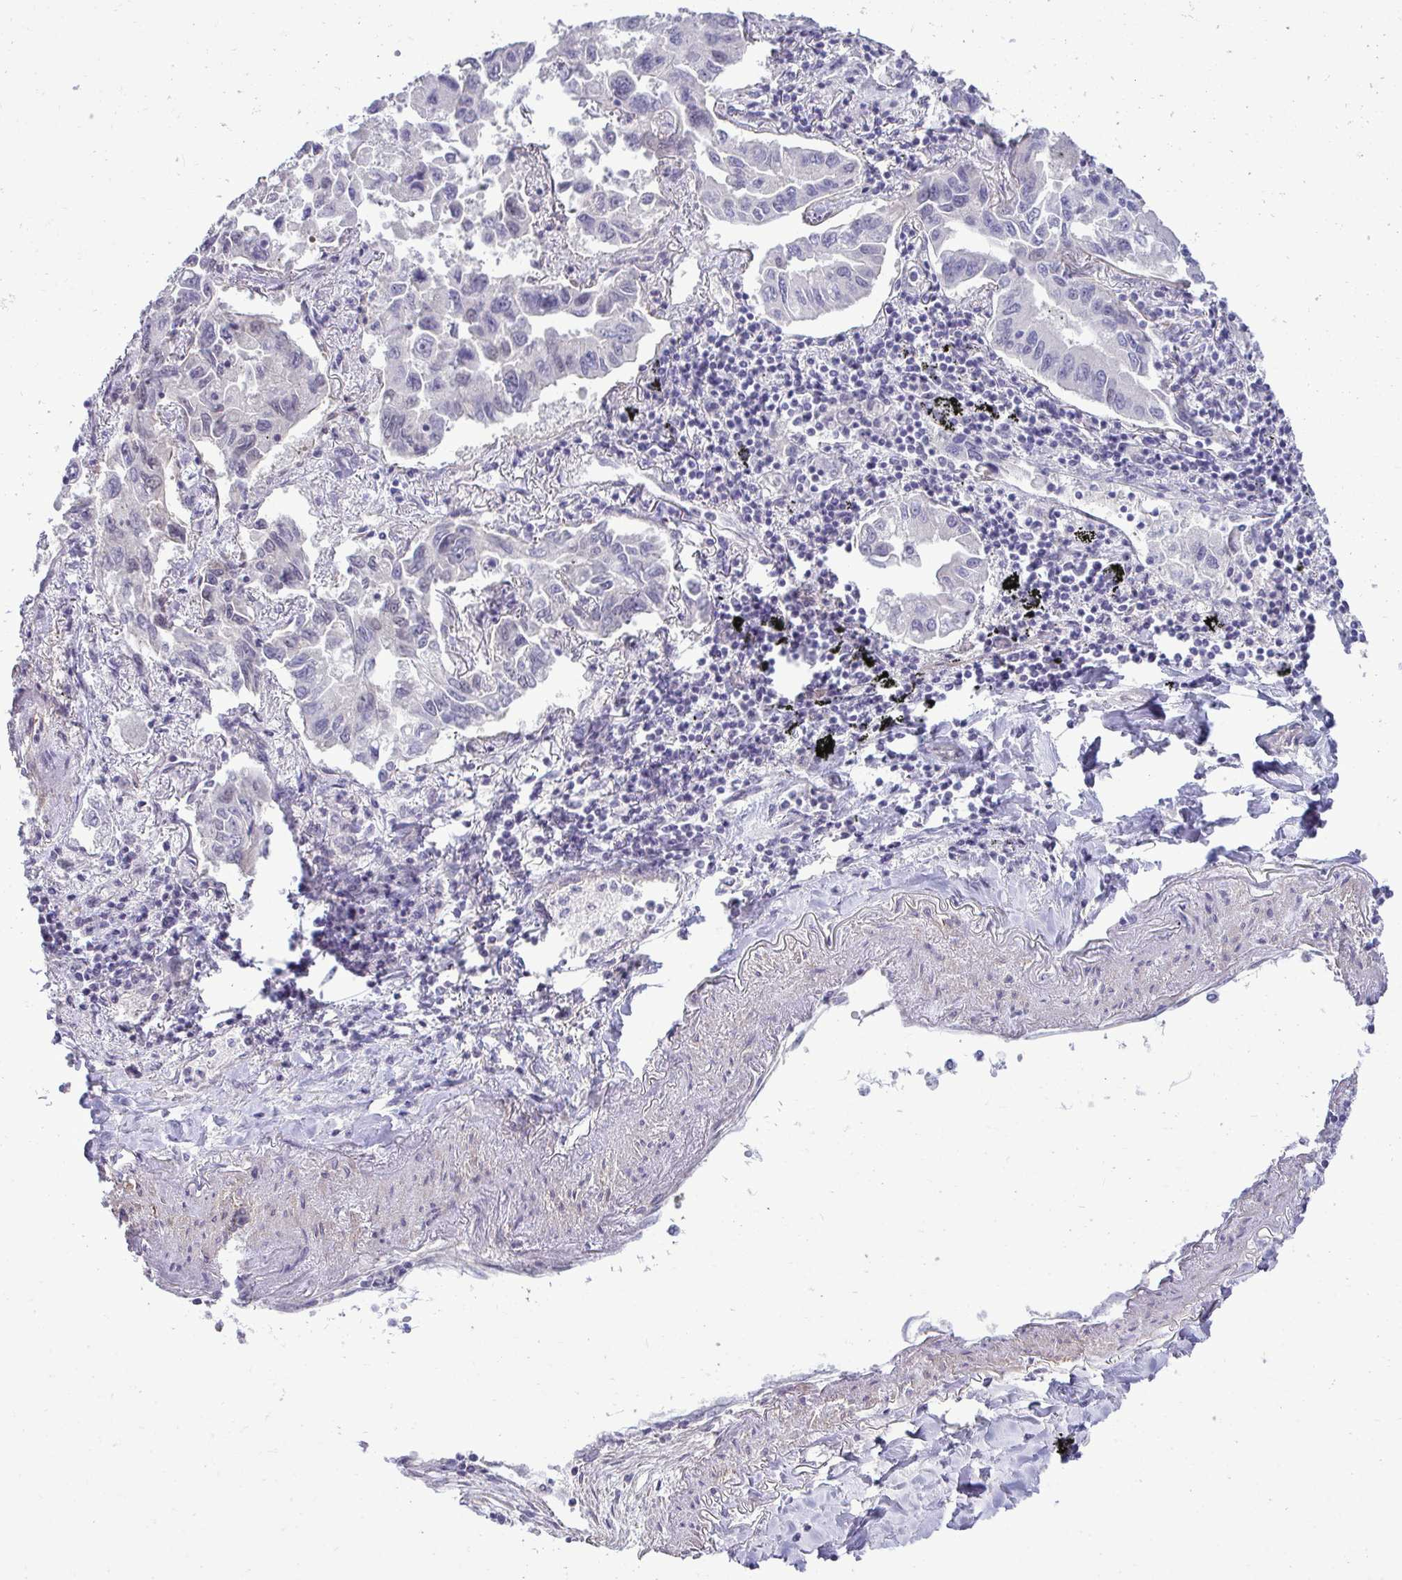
{"staining": {"intensity": "negative", "quantity": "none", "location": "none"}, "tissue": "lung cancer", "cell_type": "Tumor cells", "image_type": "cancer", "snomed": [{"axis": "morphology", "description": "Adenocarcinoma, NOS"}, {"axis": "topography", "description": "Lung"}], "caption": "High magnification brightfield microscopy of adenocarcinoma (lung) stained with DAB (brown) and counterstained with hematoxylin (blue): tumor cells show no significant staining.", "gene": "SLC30A3", "patient": {"sex": "male", "age": 64}}